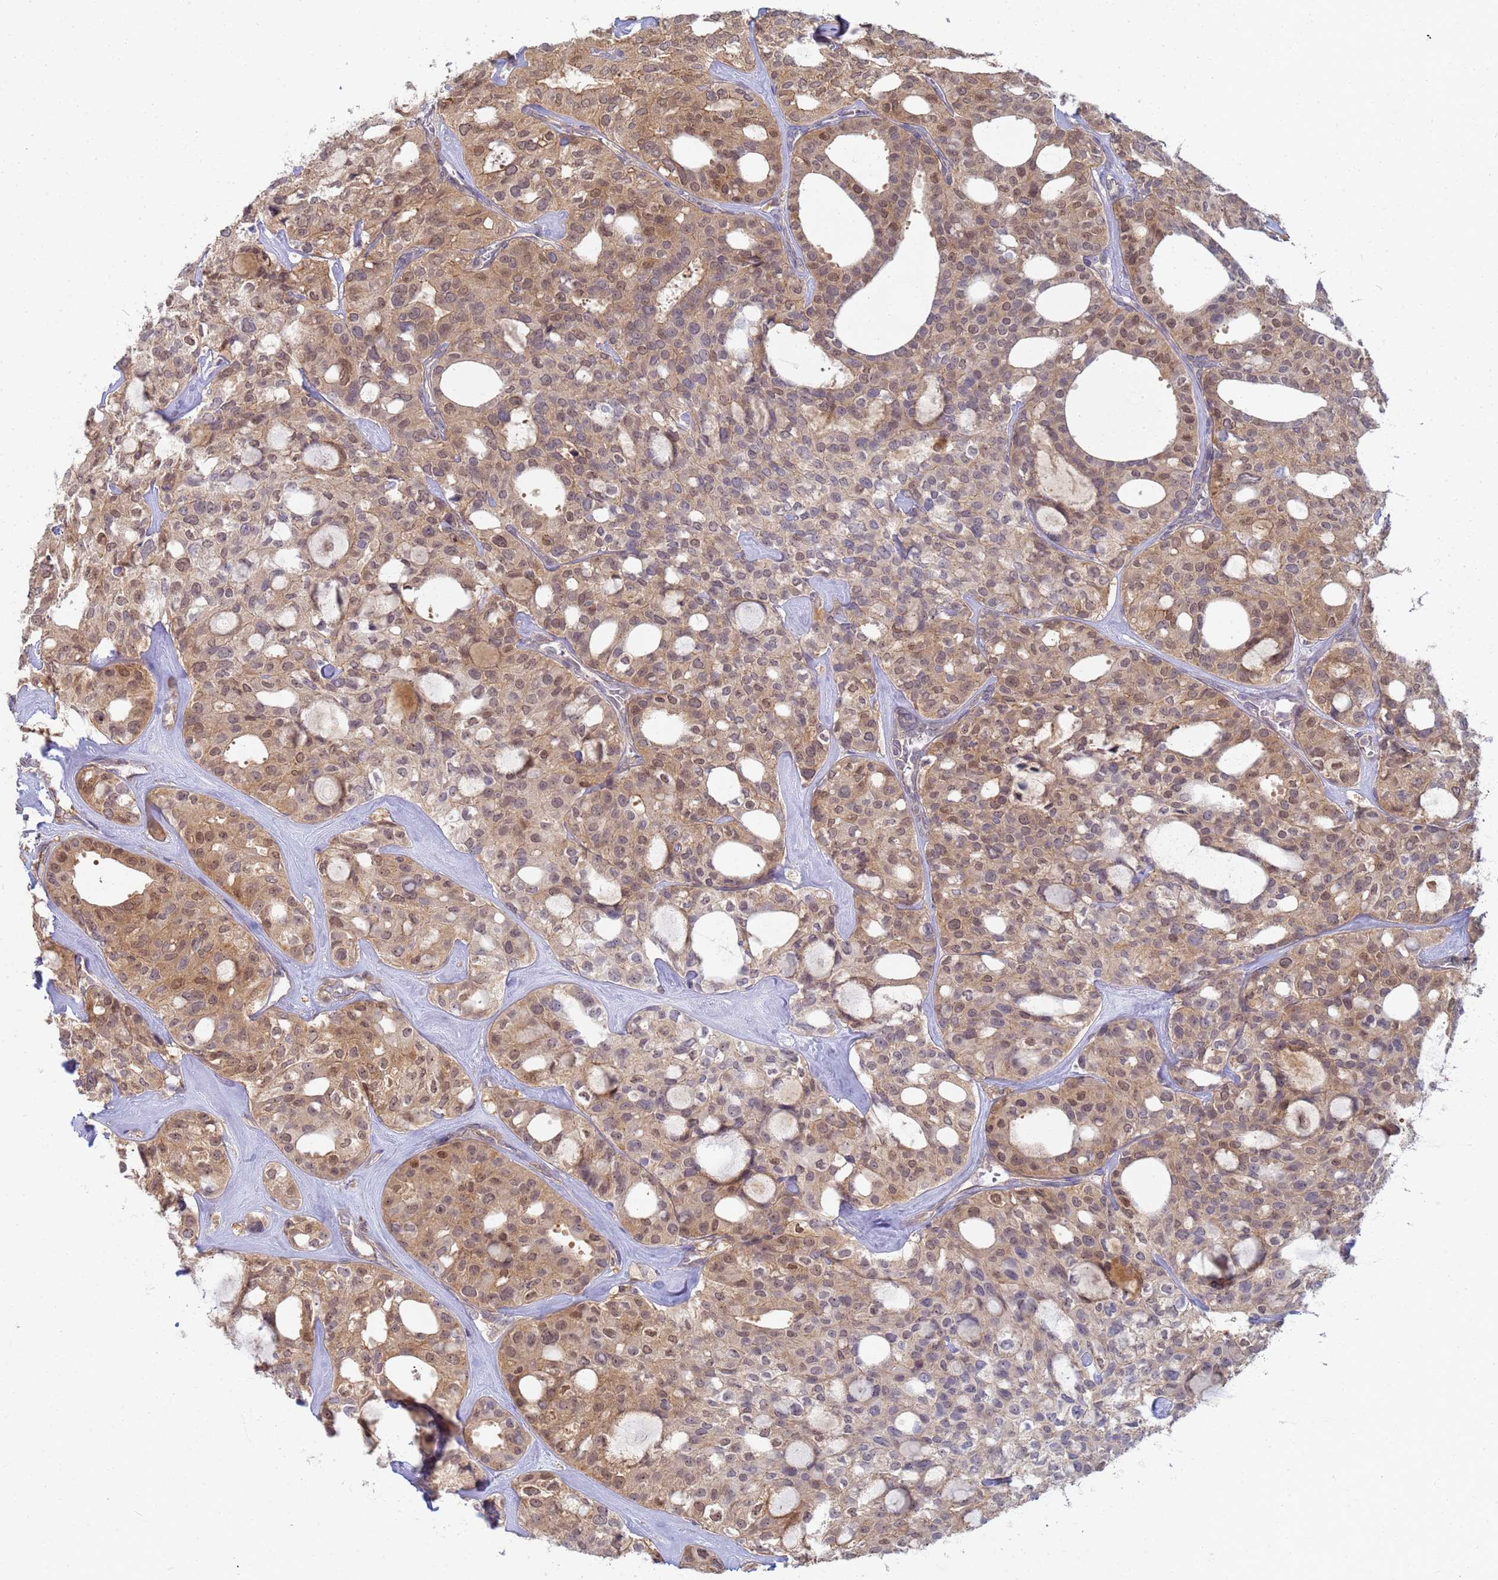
{"staining": {"intensity": "moderate", "quantity": ">75%", "location": "cytoplasmic/membranous,nuclear"}, "tissue": "thyroid cancer", "cell_type": "Tumor cells", "image_type": "cancer", "snomed": [{"axis": "morphology", "description": "Follicular adenoma carcinoma, NOS"}, {"axis": "topography", "description": "Thyroid gland"}], "caption": "IHC staining of thyroid cancer, which displays medium levels of moderate cytoplasmic/membranous and nuclear staining in about >75% of tumor cells indicating moderate cytoplasmic/membranous and nuclear protein positivity. The staining was performed using DAB (brown) for protein detection and nuclei were counterstained in hematoxylin (blue).", "gene": "SHARPIN", "patient": {"sex": "male", "age": 75}}